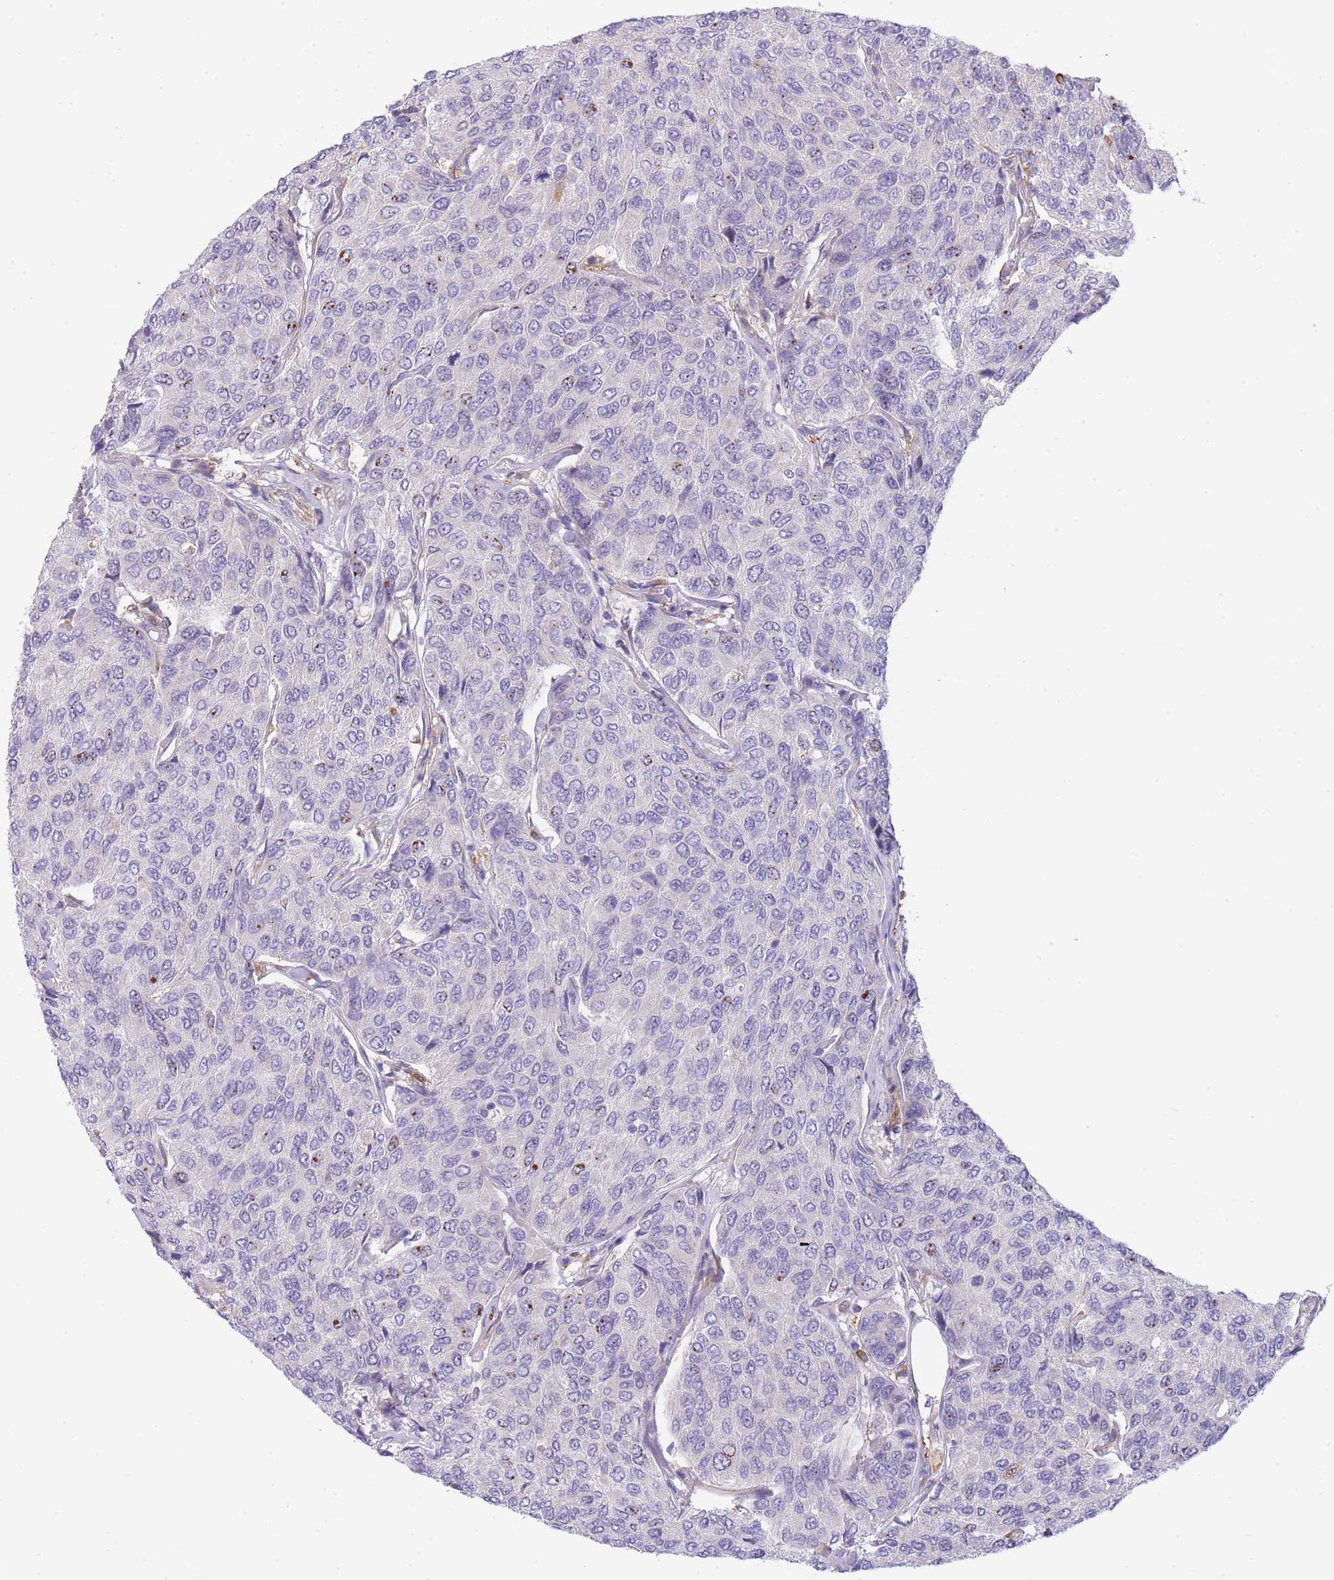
{"staining": {"intensity": "moderate", "quantity": "<25%", "location": "cytoplasmic/membranous"}, "tissue": "breast cancer", "cell_type": "Tumor cells", "image_type": "cancer", "snomed": [{"axis": "morphology", "description": "Duct carcinoma"}, {"axis": "topography", "description": "Breast"}], "caption": "This is an image of immunohistochemistry staining of breast cancer (intraductal carcinoma), which shows moderate staining in the cytoplasmic/membranous of tumor cells.", "gene": "ECPAS", "patient": {"sex": "female", "age": 55}}